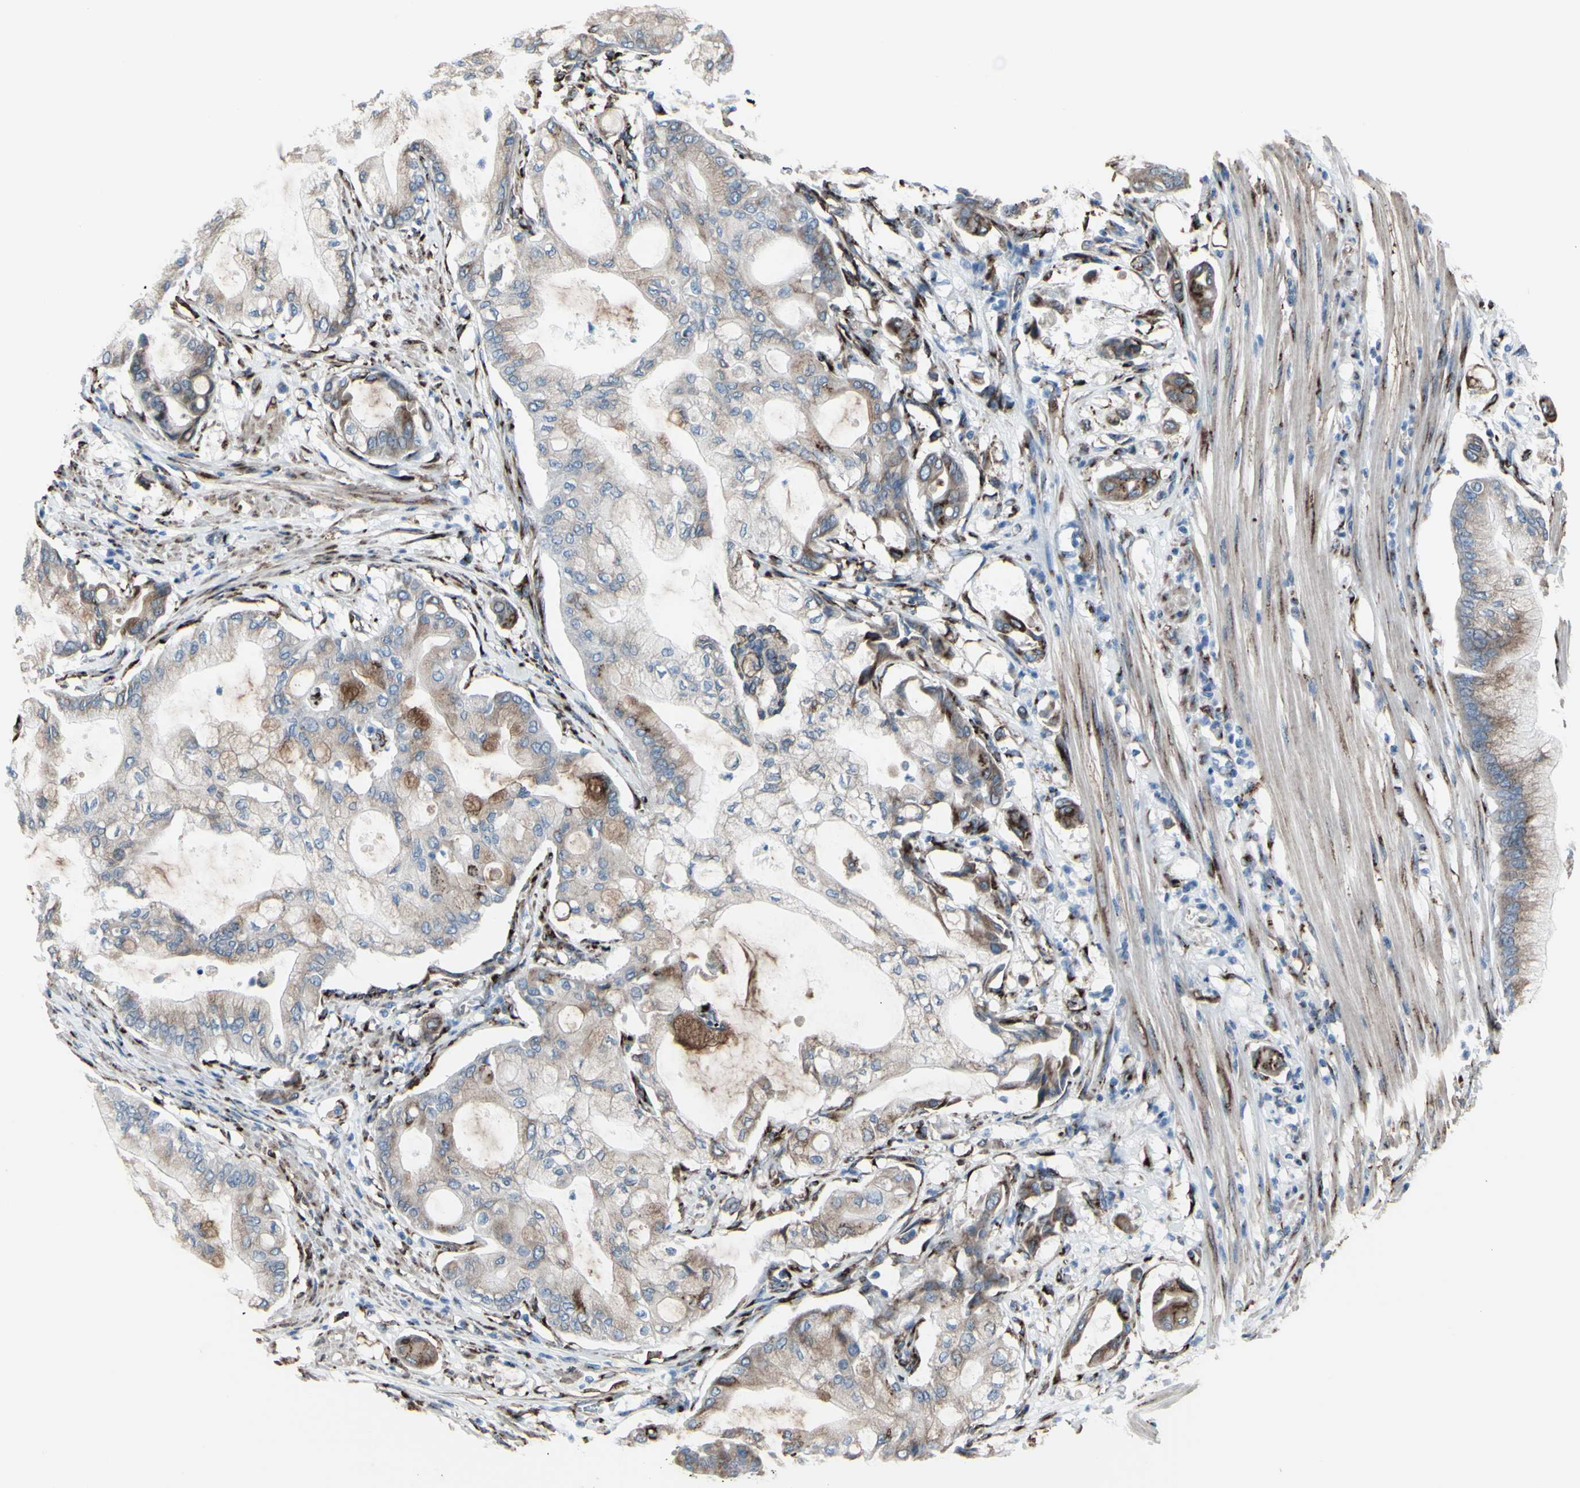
{"staining": {"intensity": "moderate", "quantity": ">75%", "location": "cytoplasmic/membranous"}, "tissue": "pancreatic cancer", "cell_type": "Tumor cells", "image_type": "cancer", "snomed": [{"axis": "morphology", "description": "Adenocarcinoma, NOS"}, {"axis": "morphology", "description": "Adenocarcinoma, metastatic, NOS"}, {"axis": "topography", "description": "Lymph node"}, {"axis": "topography", "description": "Pancreas"}, {"axis": "topography", "description": "Duodenum"}], "caption": "This photomicrograph demonstrates immunohistochemistry (IHC) staining of human pancreatic cancer, with medium moderate cytoplasmic/membranous expression in about >75% of tumor cells.", "gene": "GLG1", "patient": {"sex": "female", "age": 64}}